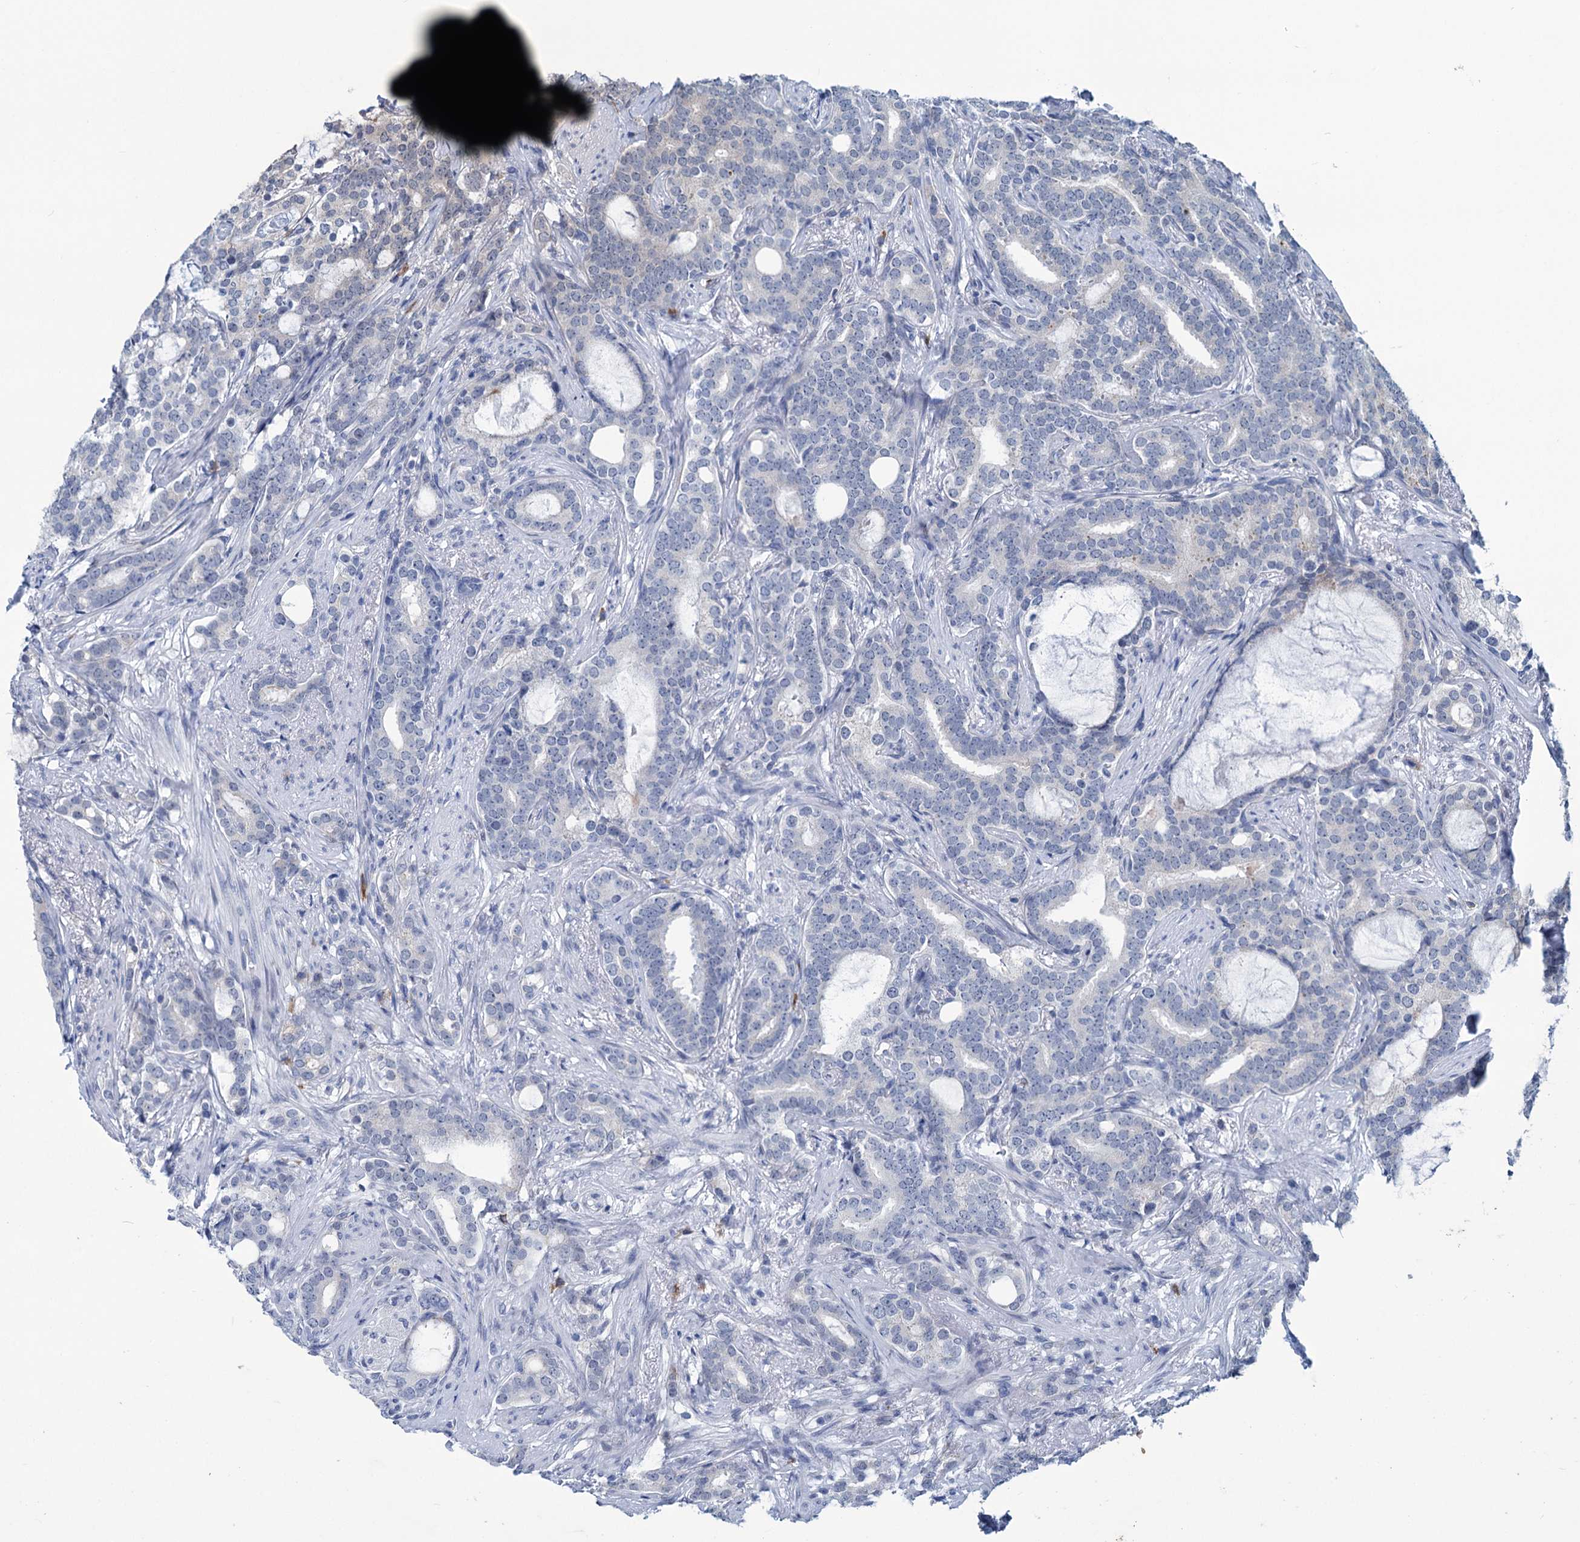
{"staining": {"intensity": "negative", "quantity": "none", "location": "none"}, "tissue": "prostate cancer", "cell_type": "Tumor cells", "image_type": "cancer", "snomed": [{"axis": "morphology", "description": "Adenocarcinoma, Low grade"}, {"axis": "topography", "description": "Prostate"}], "caption": "Immunohistochemistry histopathology image of adenocarcinoma (low-grade) (prostate) stained for a protein (brown), which demonstrates no expression in tumor cells.", "gene": "NEU3", "patient": {"sex": "male", "age": 71}}